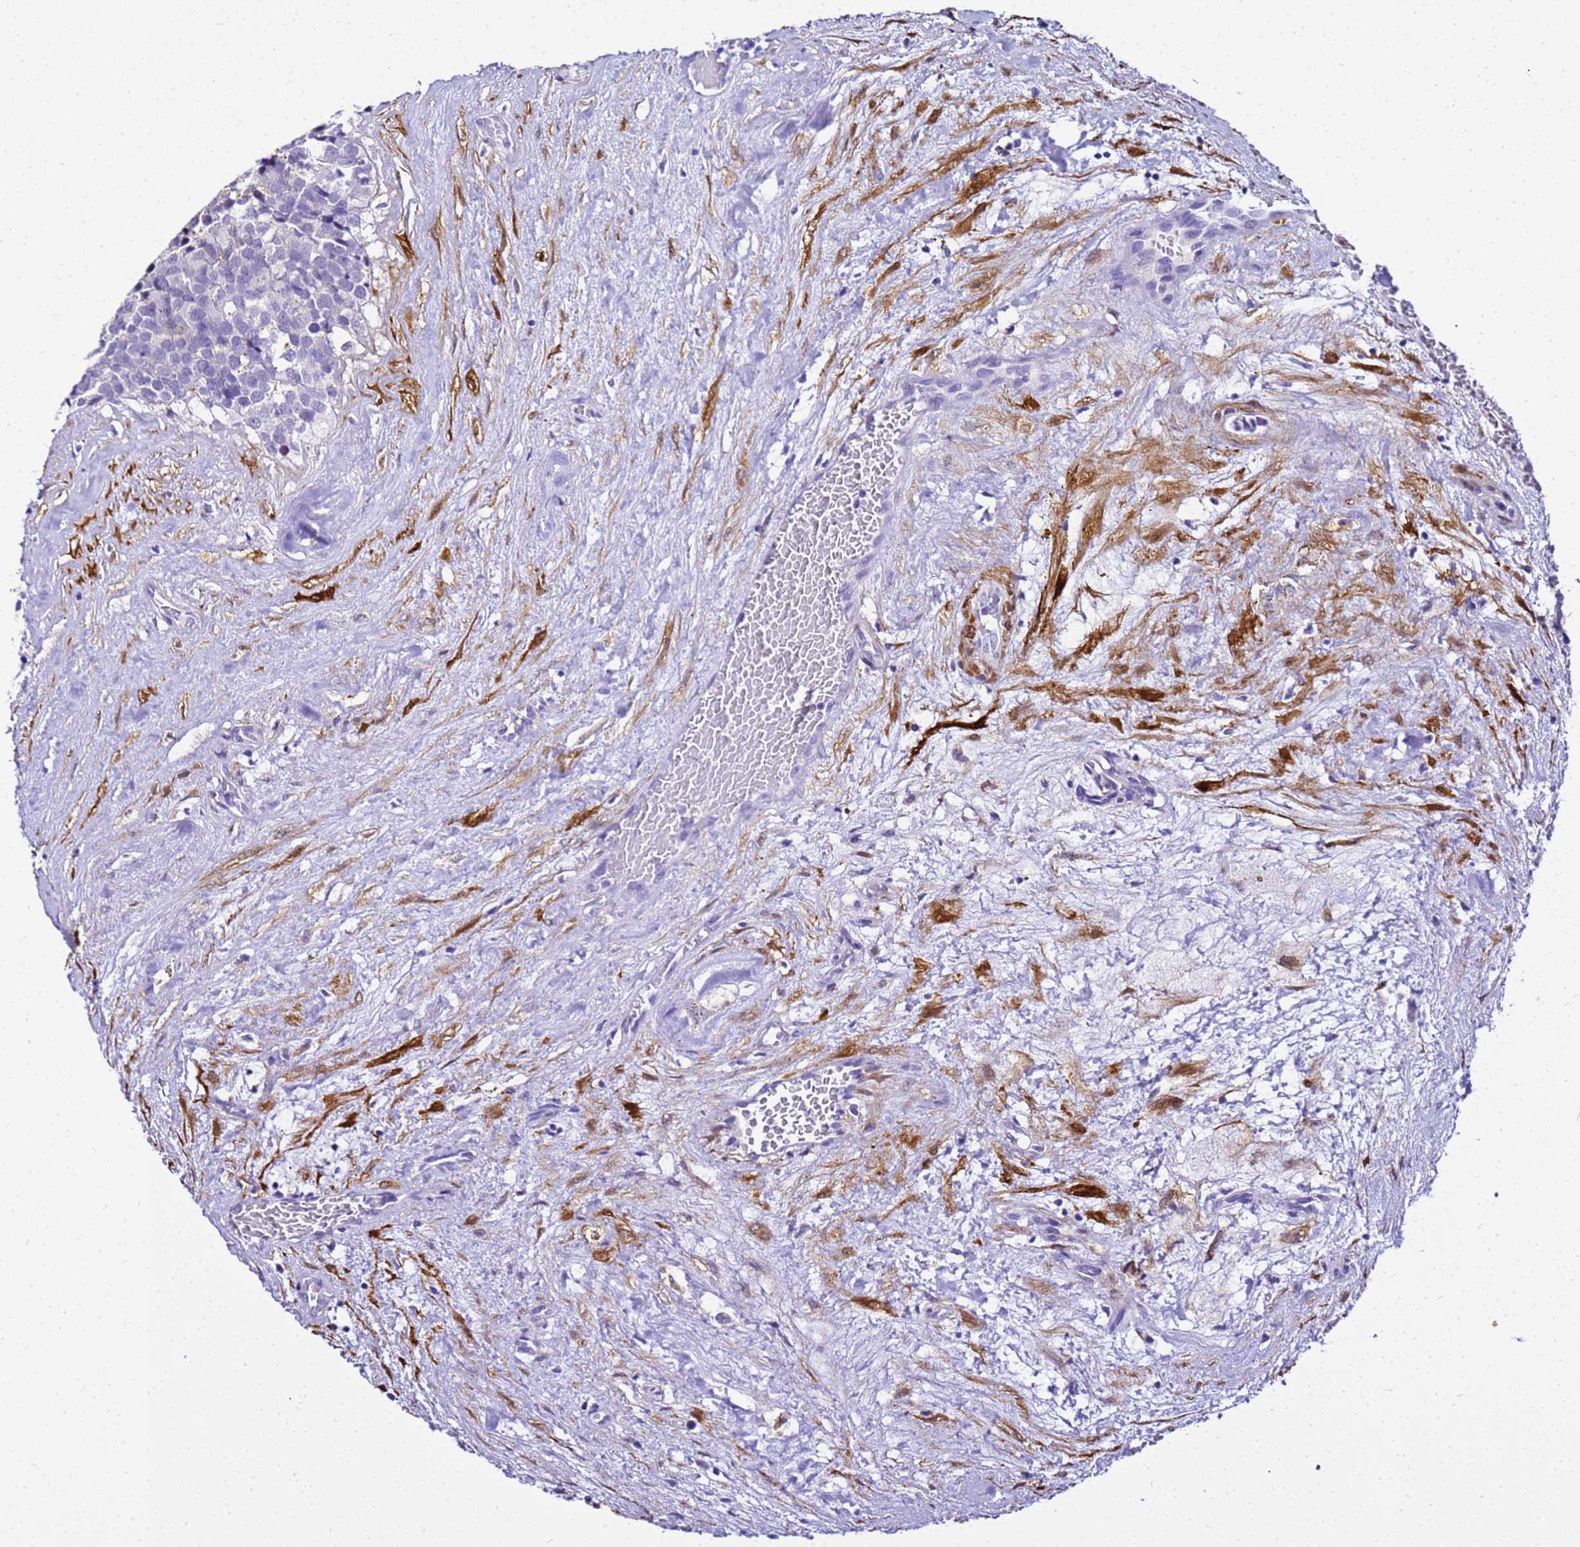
{"staining": {"intensity": "negative", "quantity": "none", "location": "none"}, "tissue": "testis cancer", "cell_type": "Tumor cells", "image_type": "cancer", "snomed": [{"axis": "morphology", "description": "Seminoma, NOS"}, {"axis": "topography", "description": "Testis"}], "caption": "Immunohistochemistry (IHC) photomicrograph of human testis cancer stained for a protein (brown), which displays no staining in tumor cells.", "gene": "HSPB6", "patient": {"sex": "male", "age": 71}}